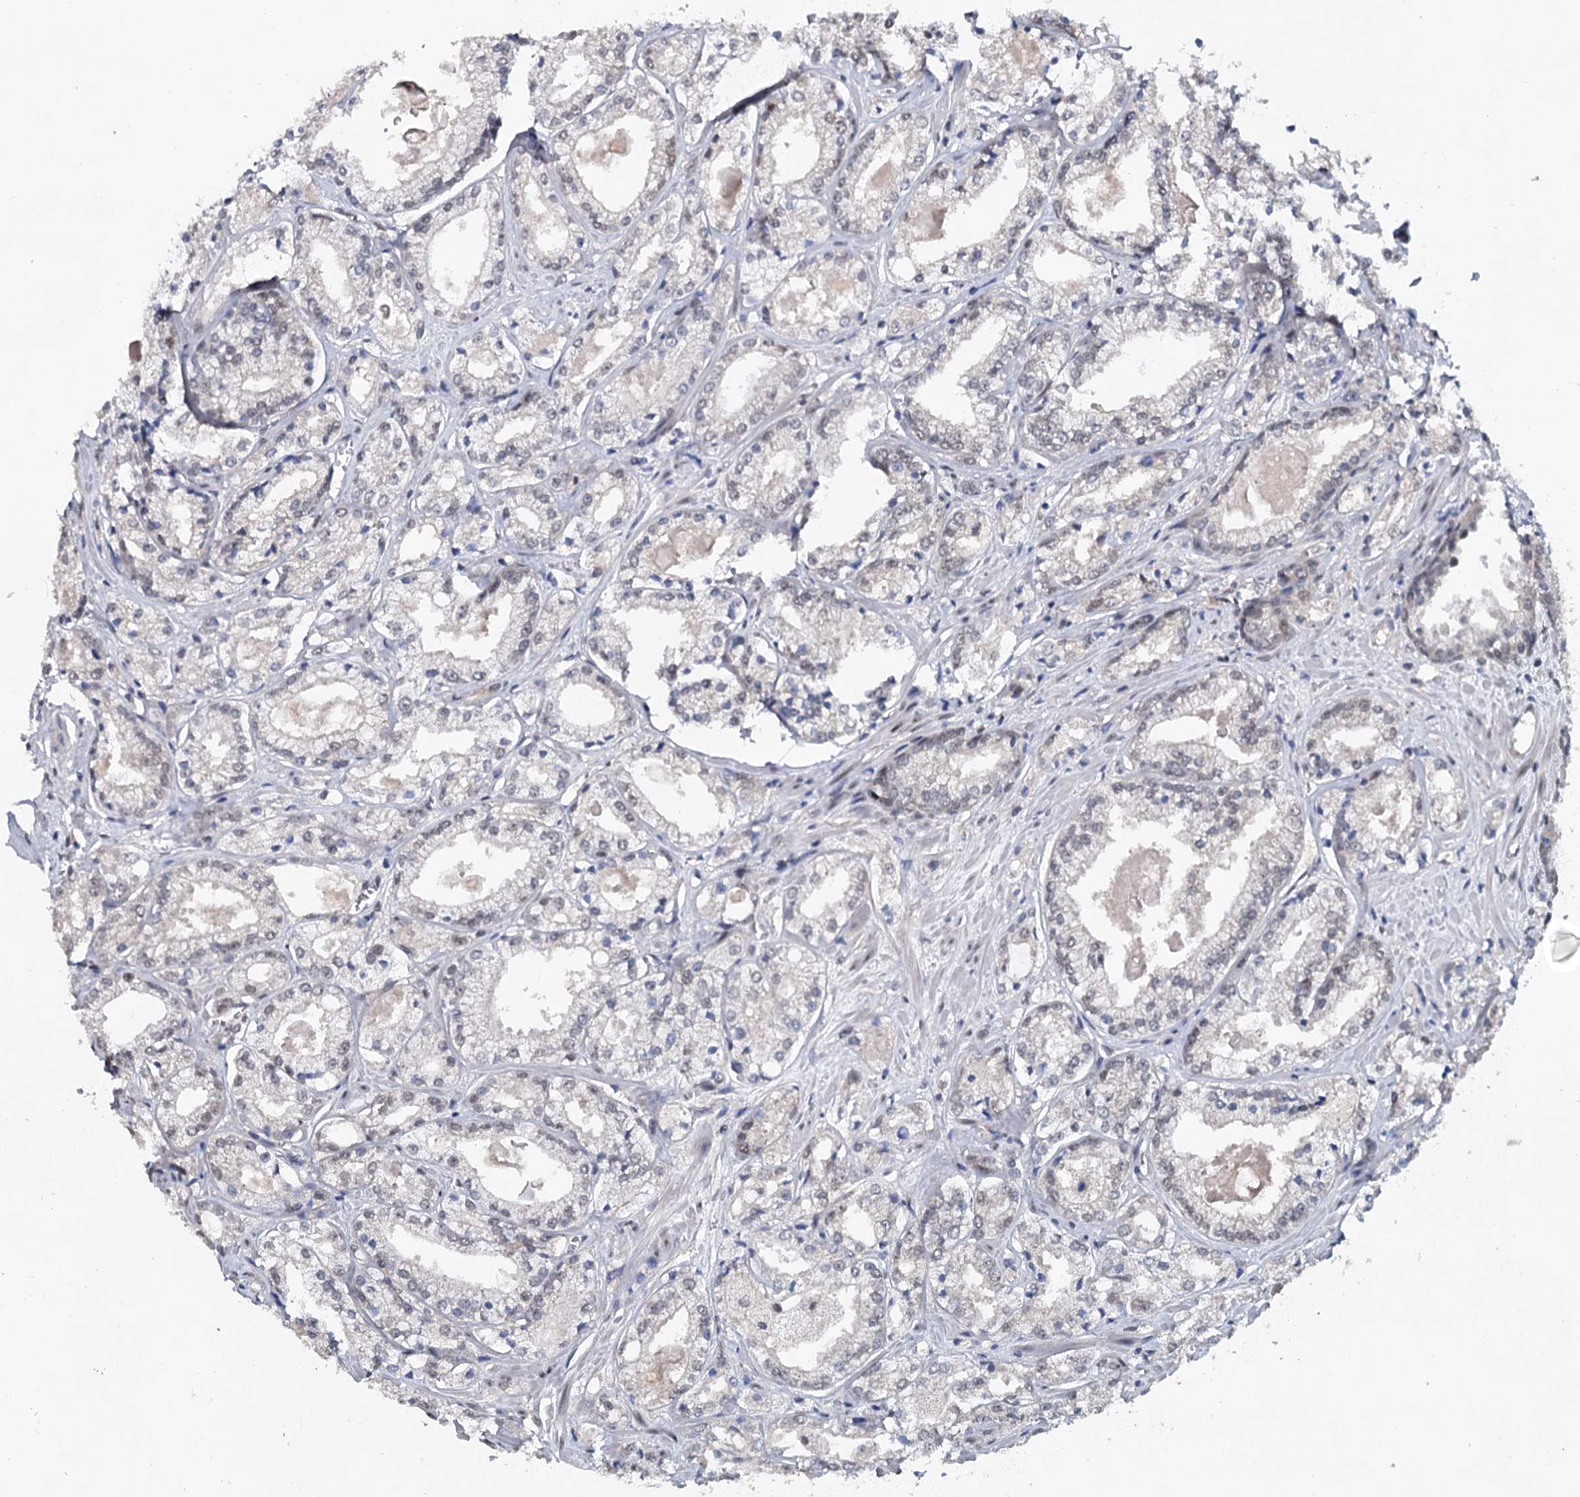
{"staining": {"intensity": "weak", "quantity": "<25%", "location": "nuclear"}, "tissue": "prostate cancer", "cell_type": "Tumor cells", "image_type": "cancer", "snomed": [{"axis": "morphology", "description": "Adenocarcinoma, Low grade"}, {"axis": "topography", "description": "Prostate"}], "caption": "This is a micrograph of immunohistochemistry (IHC) staining of prostate cancer, which shows no staining in tumor cells.", "gene": "MYG1", "patient": {"sex": "male", "age": 47}}